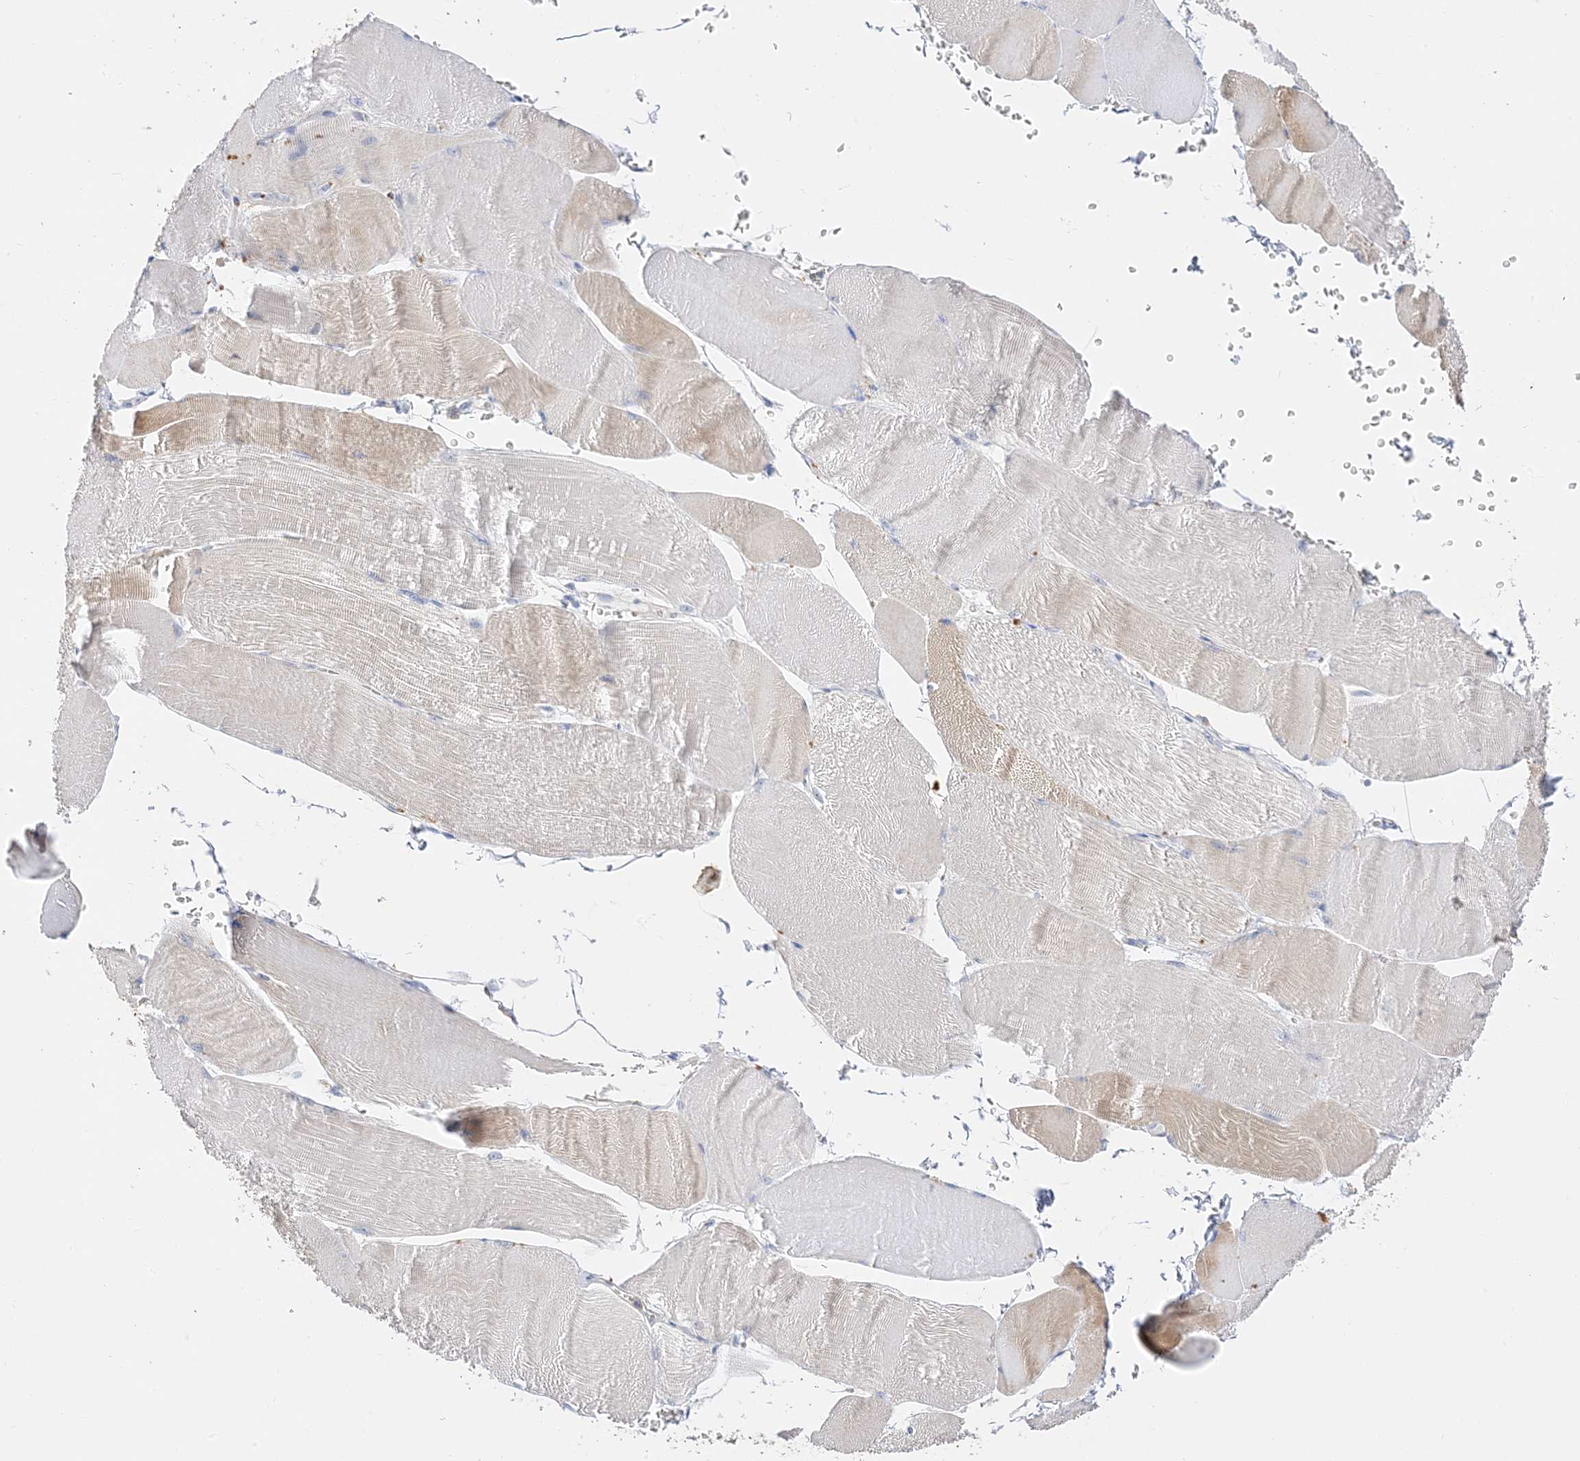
{"staining": {"intensity": "moderate", "quantity": "<25%", "location": "cytoplasmic/membranous"}, "tissue": "skeletal muscle", "cell_type": "Myocytes", "image_type": "normal", "snomed": [{"axis": "morphology", "description": "Normal tissue, NOS"}, {"axis": "morphology", "description": "Basal cell carcinoma"}, {"axis": "topography", "description": "Skeletal muscle"}], "caption": "This image exhibits immunohistochemistry (IHC) staining of unremarkable skeletal muscle, with low moderate cytoplasmic/membranous expression in about <25% of myocytes.", "gene": "ARV1", "patient": {"sex": "female", "age": 64}}